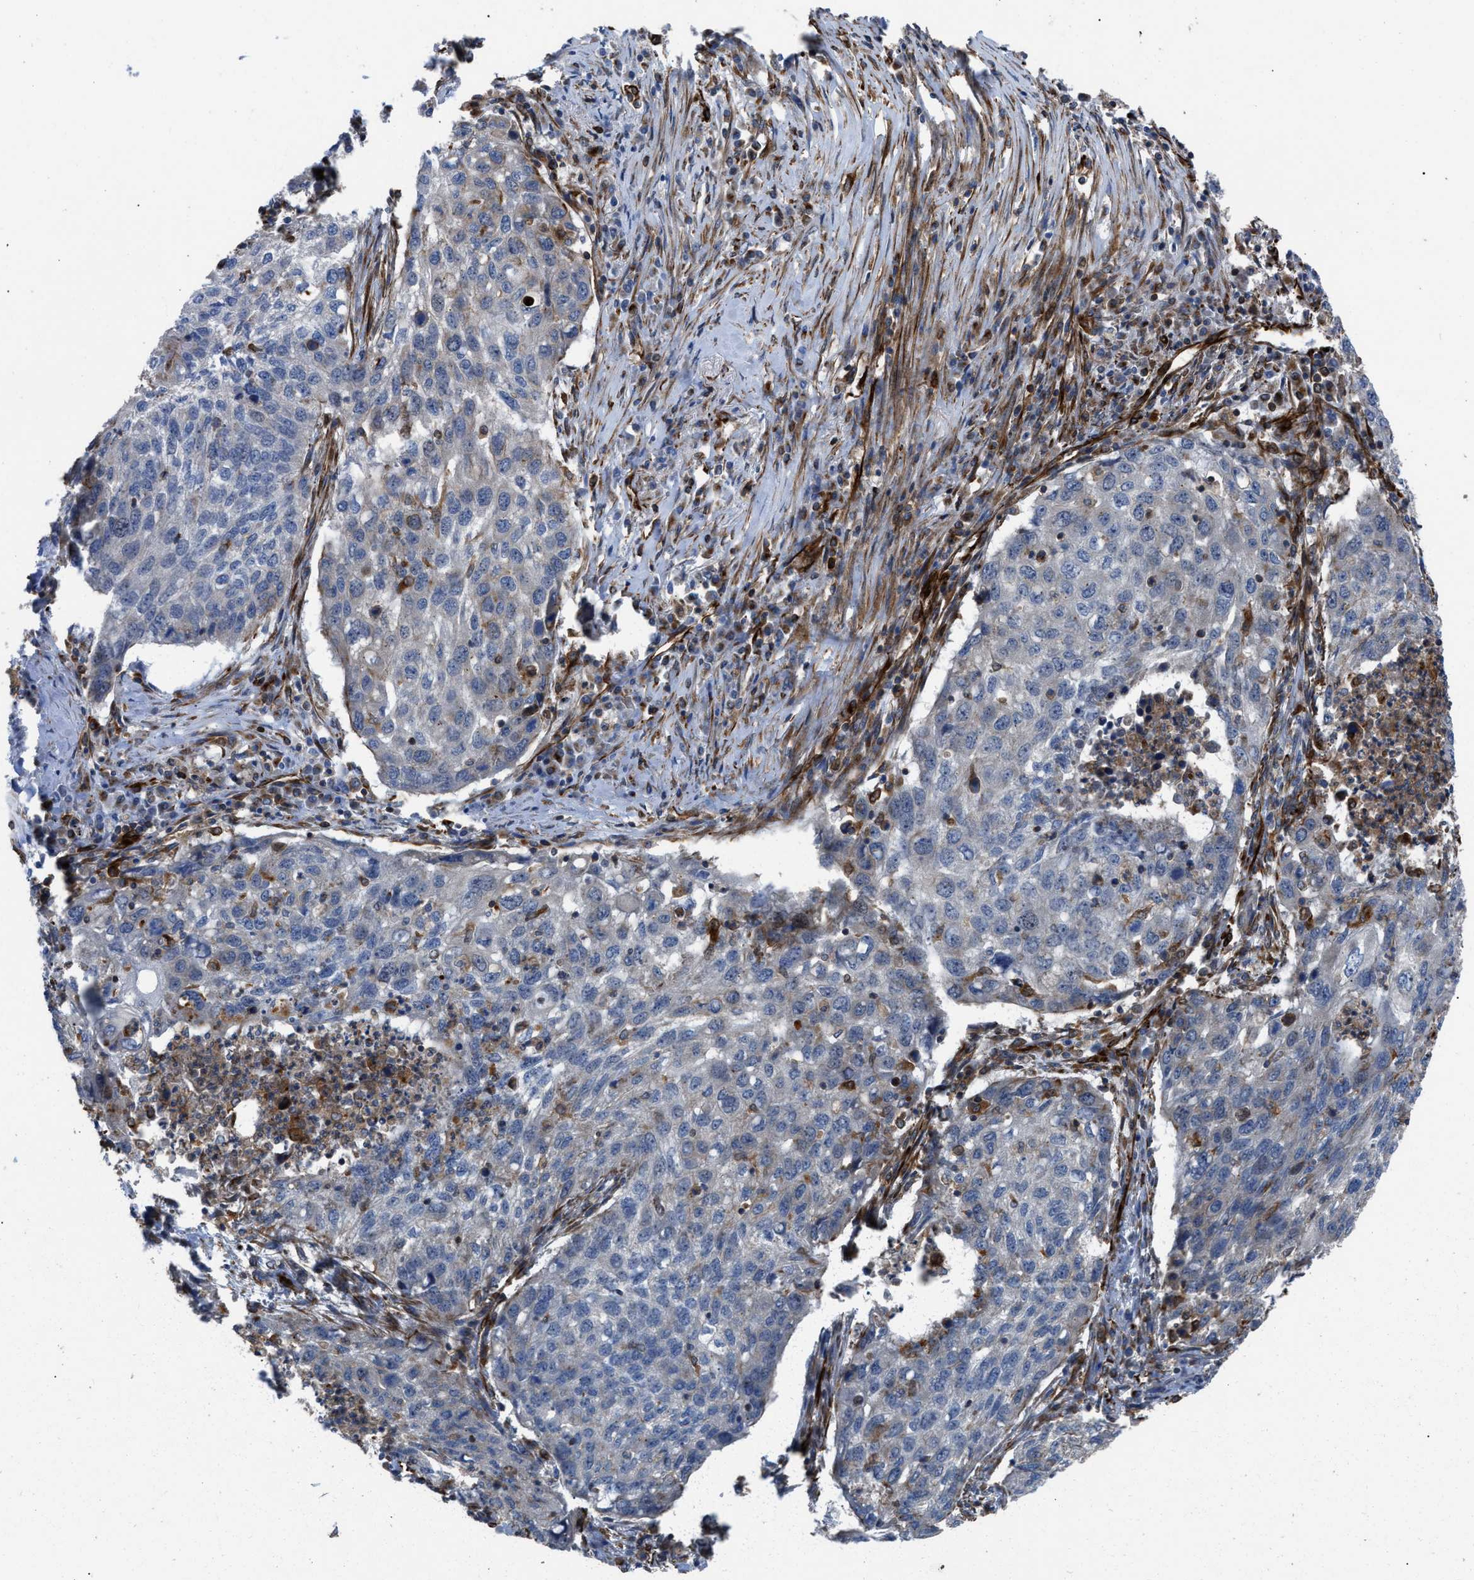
{"staining": {"intensity": "weak", "quantity": "<25%", "location": "cytoplasmic/membranous"}, "tissue": "lung cancer", "cell_type": "Tumor cells", "image_type": "cancer", "snomed": [{"axis": "morphology", "description": "Squamous cell carcinoma, NOS"}, {"axis": "topography", "description": "Lung"}], "caption": "Lung squamous cell carcinoma stained for a protein using immunohistochemistry (IHC) demonstrates no staining tumor cells.", "gene": "PTPRE", "patient": {"sex": "female", "age": 63}}